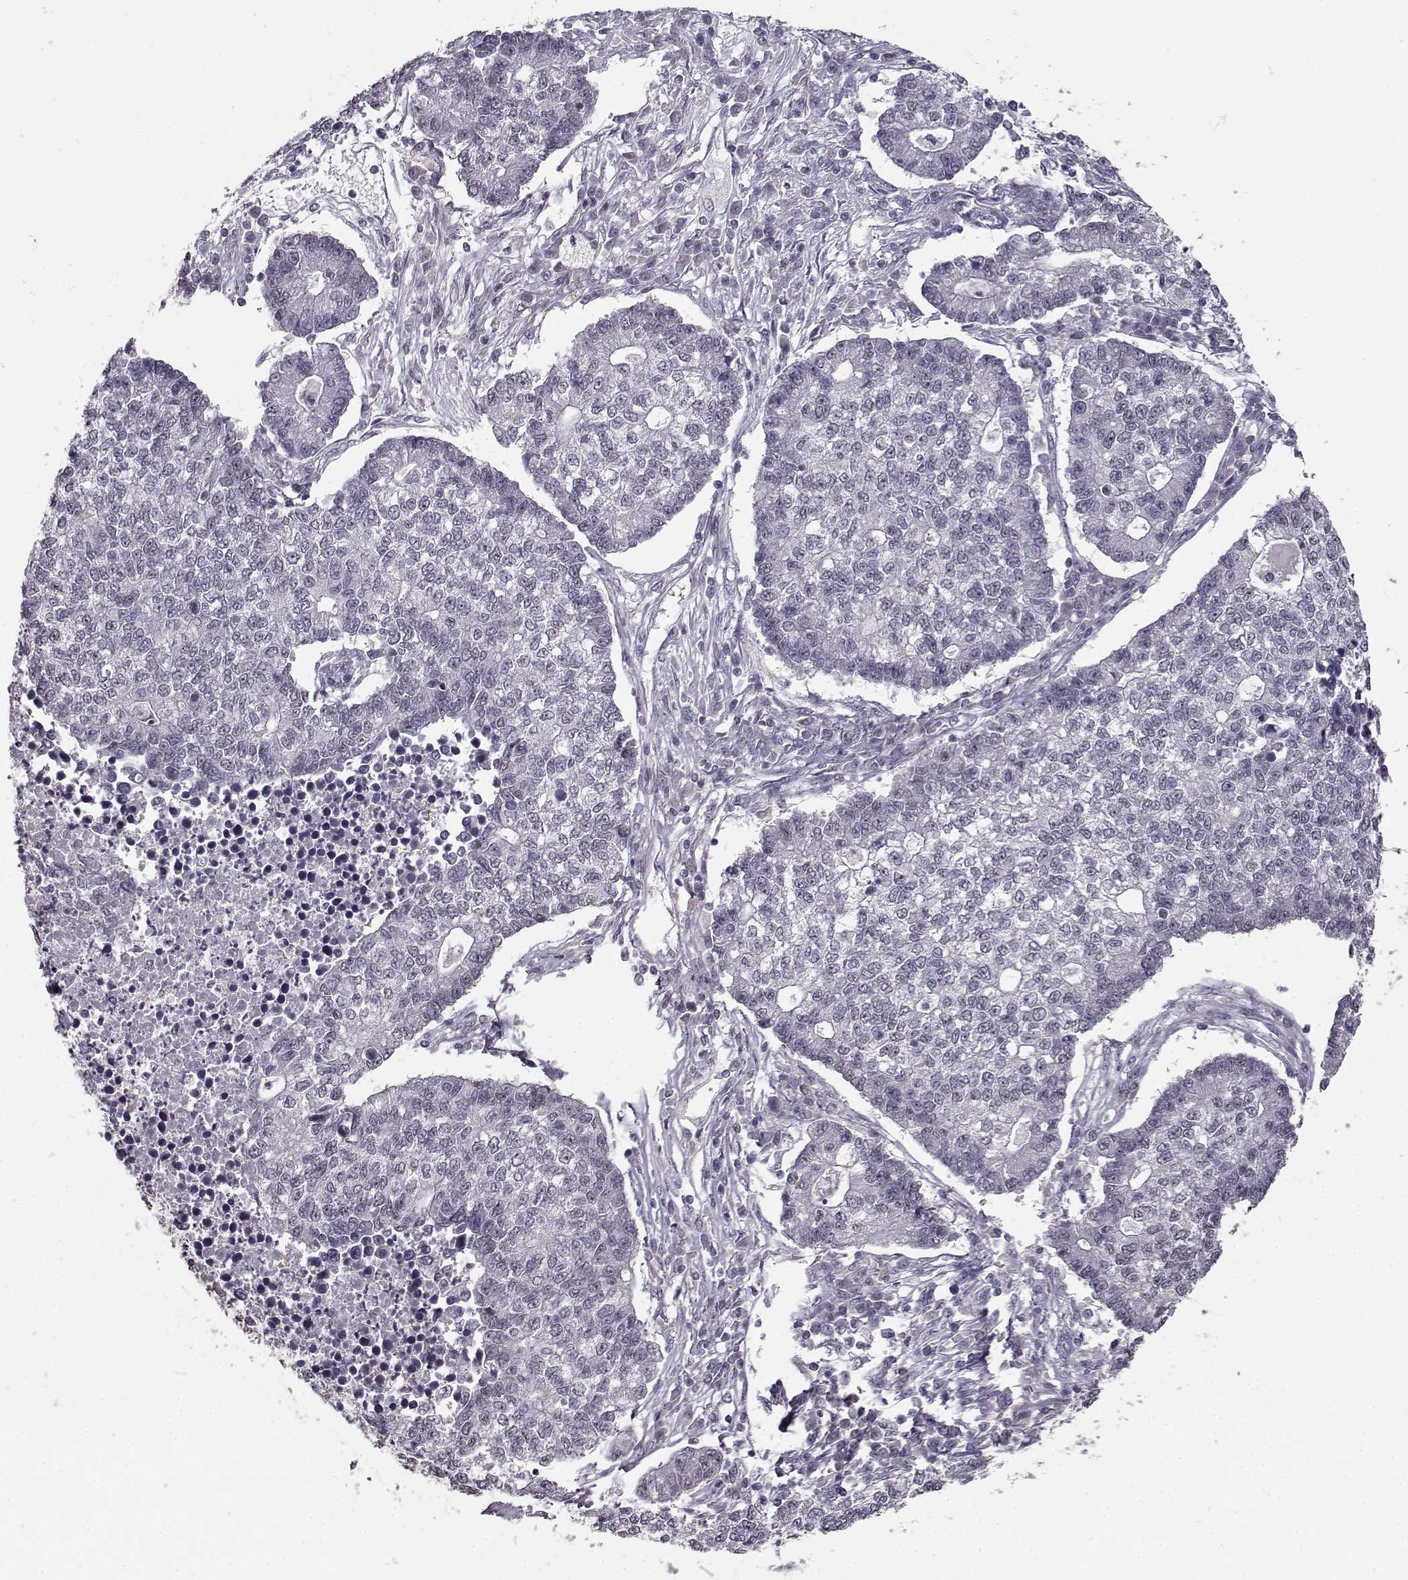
{"staining": {"intensity": "negative", "quantity": "none", "location": "none"}, "tissue": "lung cancer", "cell_type": "Tumor cells", "image_type": "cancer", "snomed": [{"axis": "morphology", "description": "Adenocarcinoma, NOS"}, {"axis": "topography", "description": "Lung"}], "caption": "This is an immunohistochemistry micrograph of lung cancer (adenocarcinoma). There is no staining in tumor cells.", "gene": "RP1L1", "patient": {"sex": "male", "age": 57}}